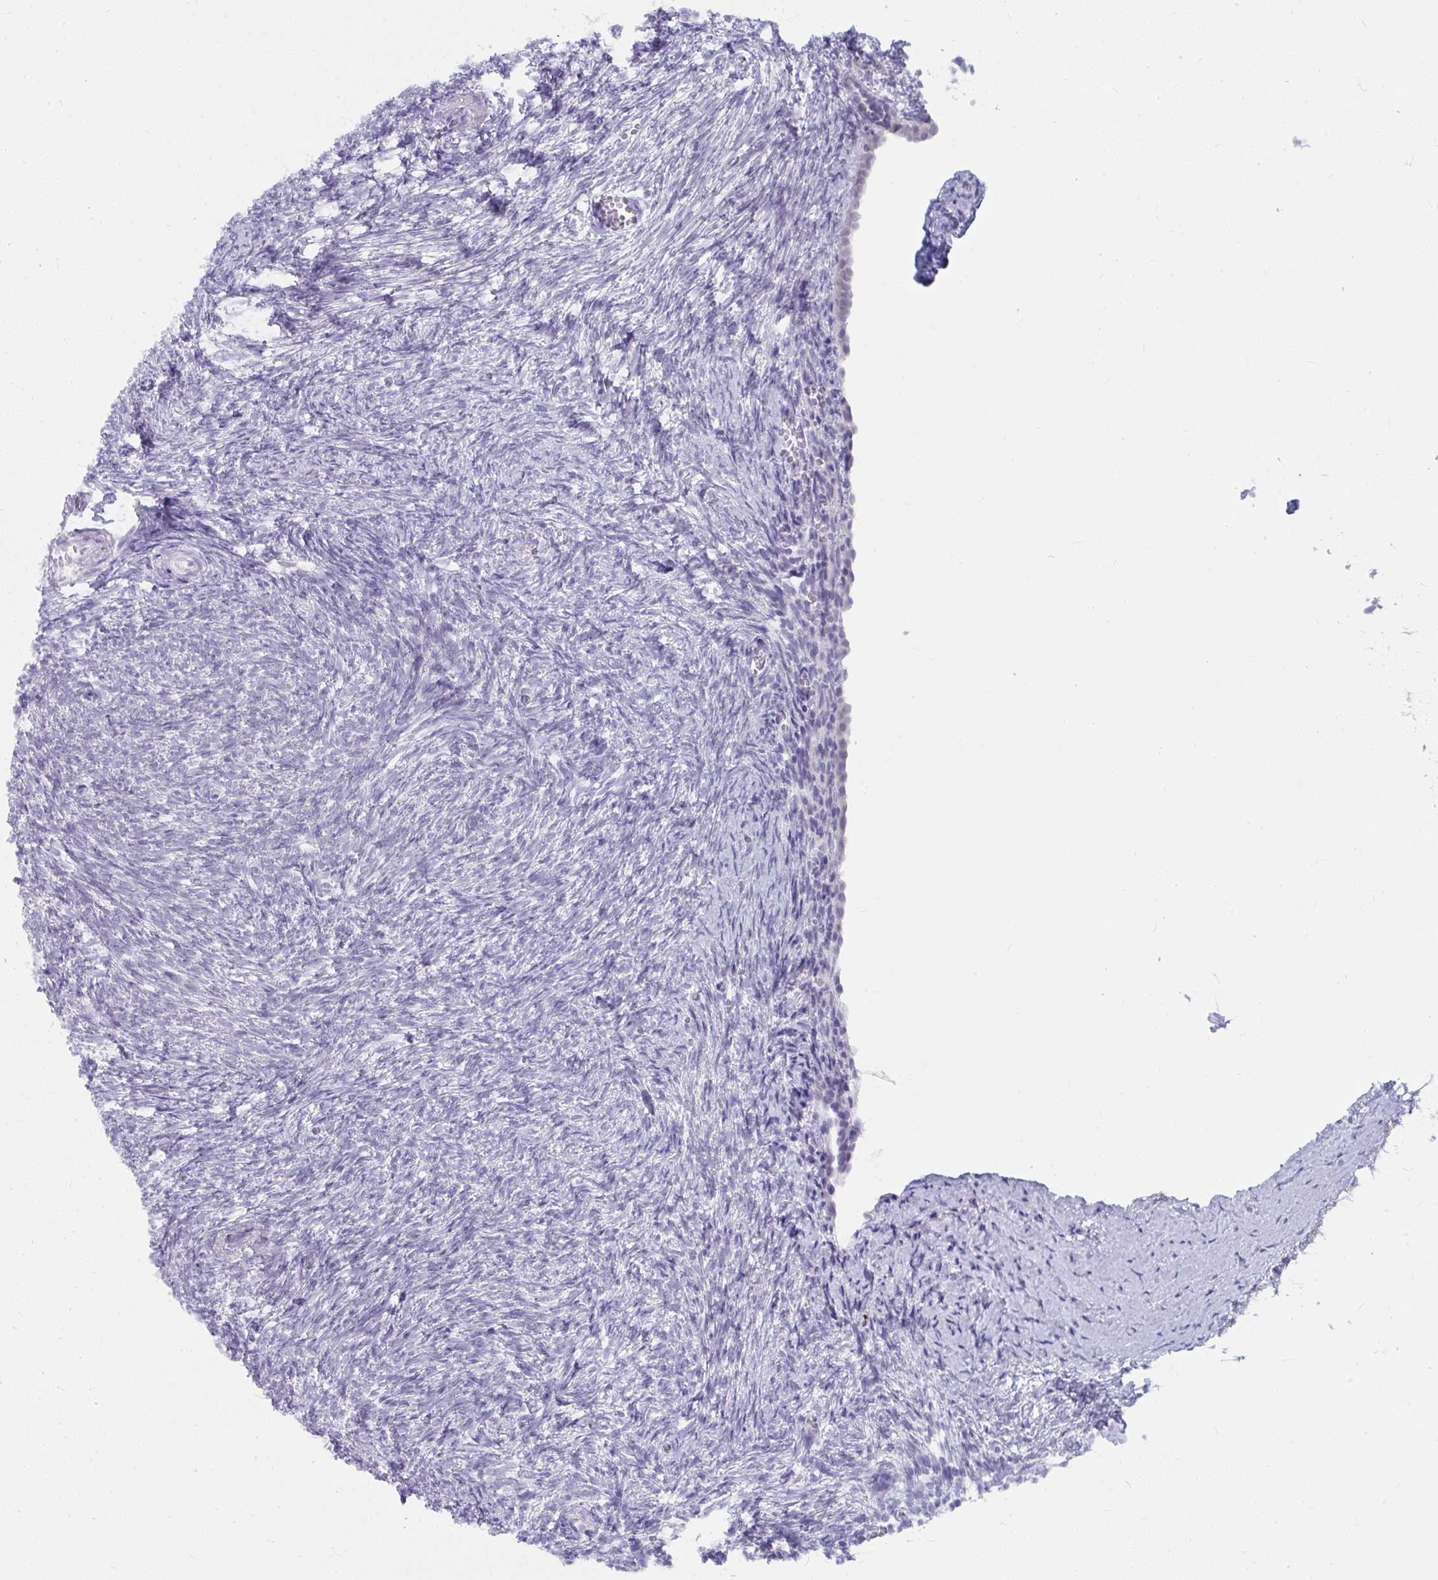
{"staining": {"intensity": "negative", "quantity": "none", "location": "none"}, "tissue": "ovary", "cell_type": "Ovarian stroma cells", "image_type": "normal", "snomed": [{"axis": "morphology", "description": "Normal tissue, NOS"}, {"axis": "topography", "description": "Ovary"}], "caption": "Protein analysis of normal ovary displays no significant staining in ovarian stroma cells.", "gene": "UGT3A2", "patient": {"sex": "female", "age": 41}}